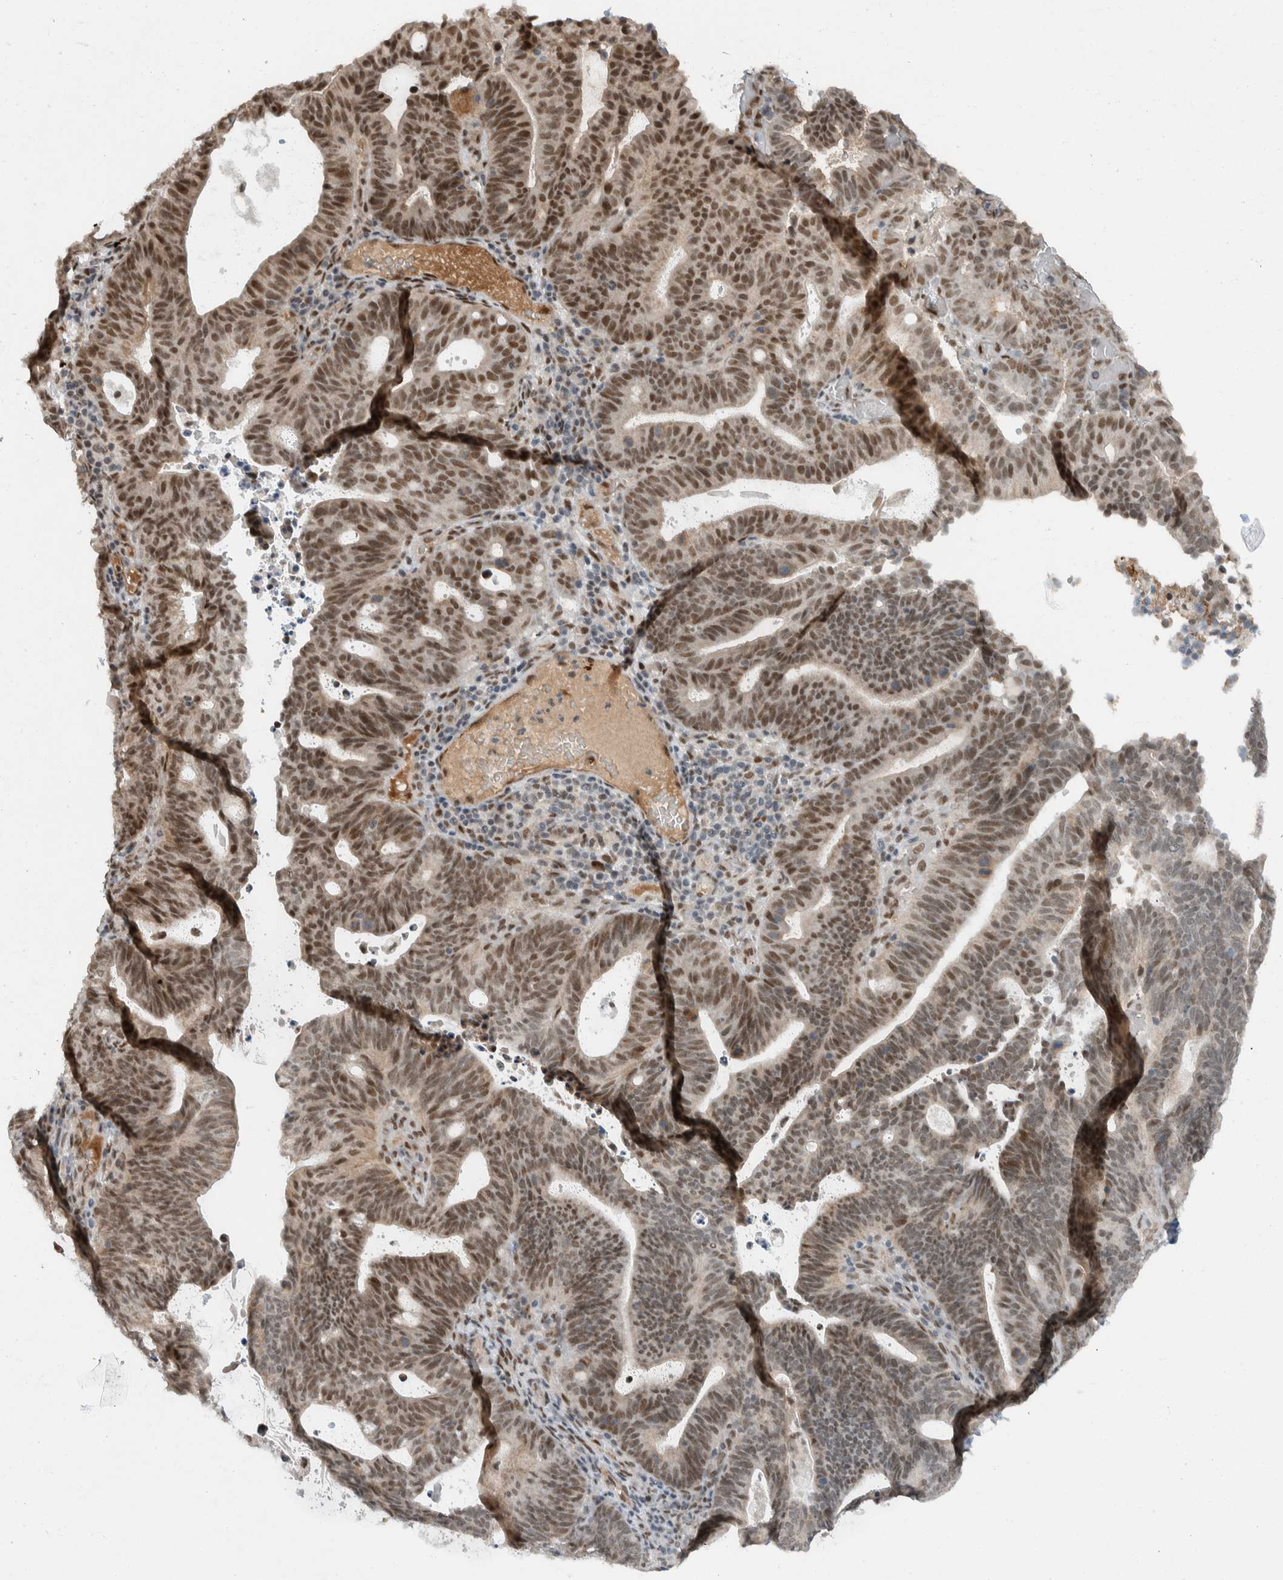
{"staining": {"intensity": "moderate", "quantity": "25%-75%", "location": "nuclear"}, "tissue": "endometrial cancer", "cell_type": "Tumor cells", "image_type": "cancer", "snomed": [{"axis": "morphology", "description": "Adenocarcinoma, NOS"}, {"axis": "topography", "description": "Uterus"}], "caption": "Brown immunohistochemical staining in human endometrial adenocarcinoma shows moderate nuclear staining in approximately 25%-75% of tumor cells.", "gene": "ZFP91", "patient": {"sex": "female", "age": 83}}